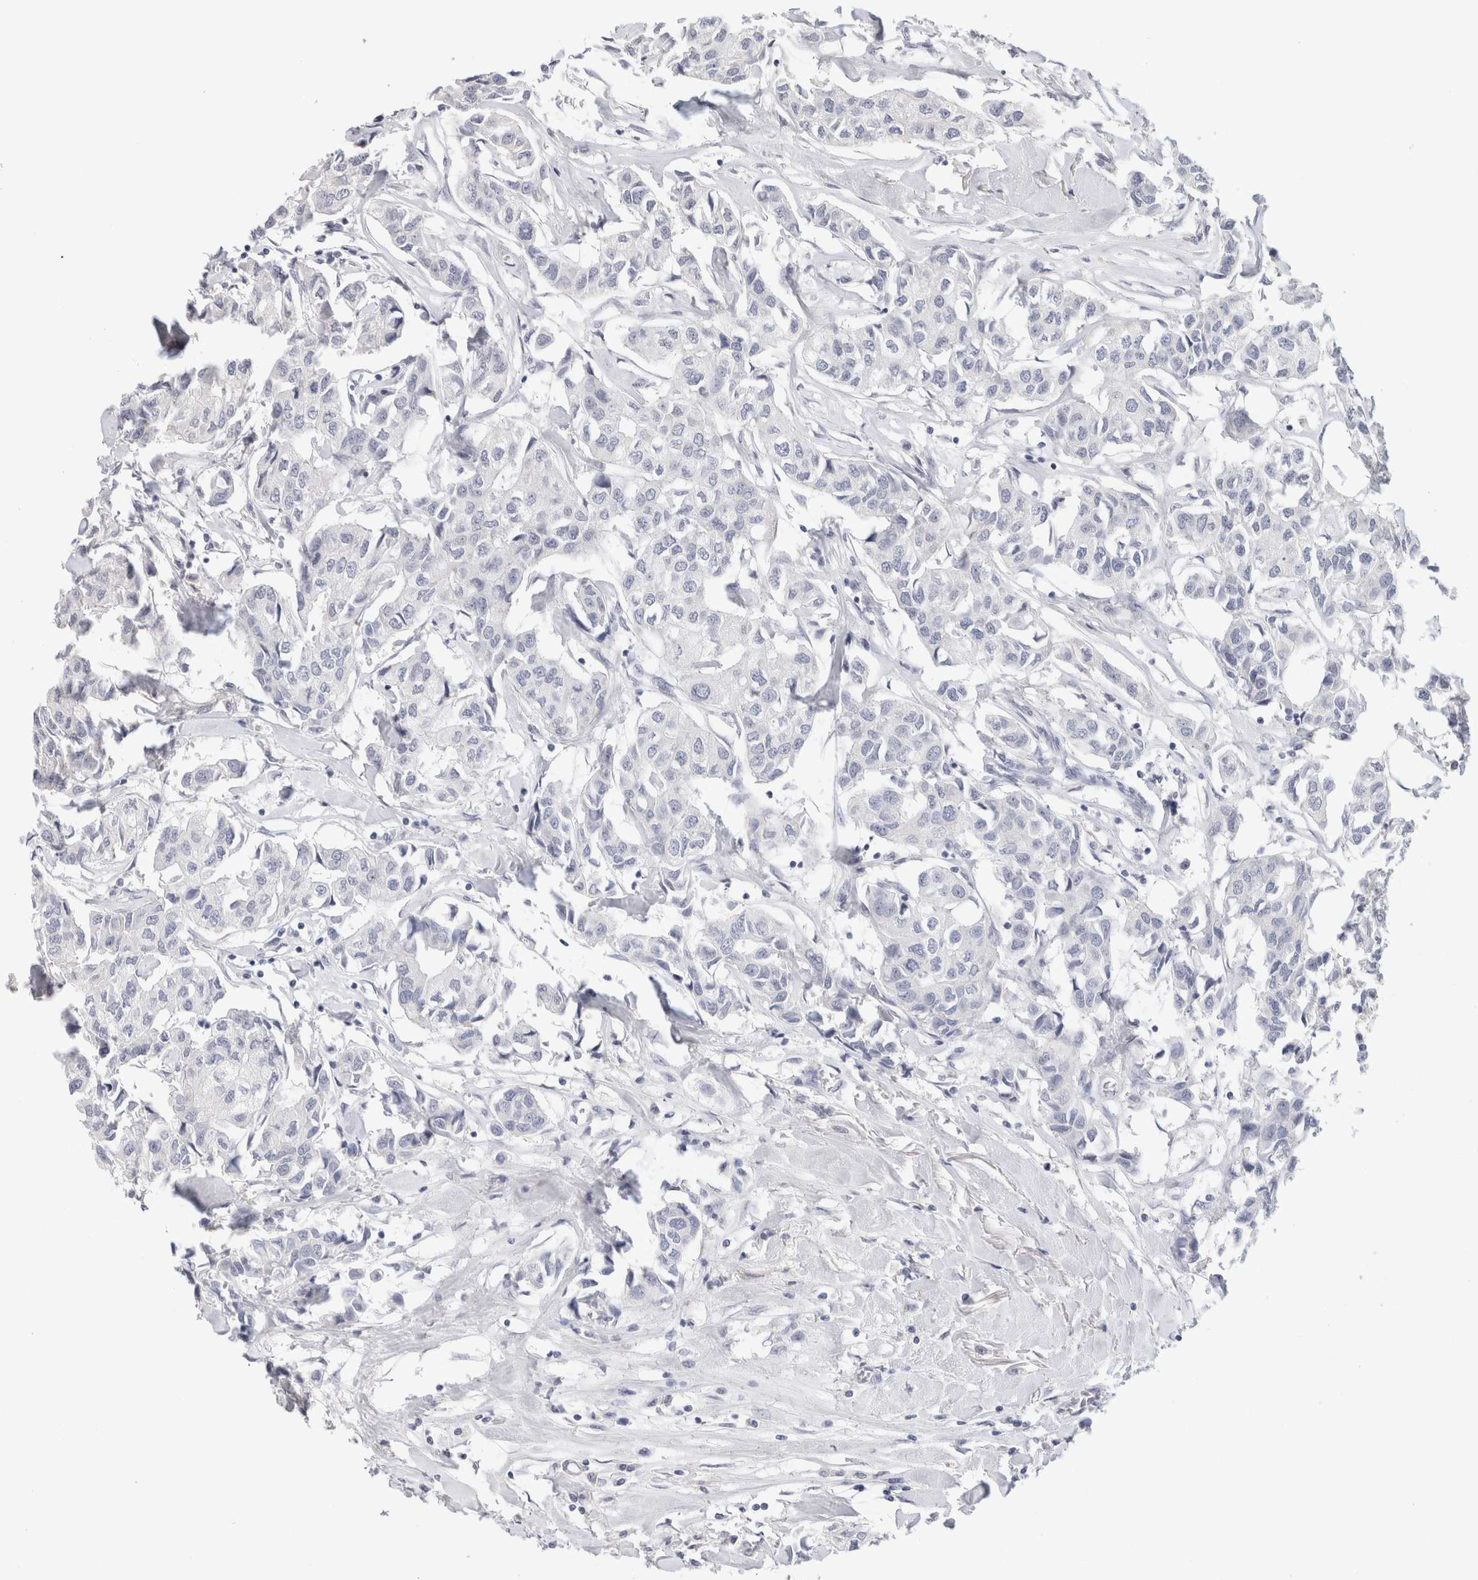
{"staining": {"intensity": "negative", "quantity": "none", "location": "none"}, "tissue": "breast cancer", "cell_type": "Tumor cells", "image_type": "cancer", "snomed": [{"axis": "morphology", "description": "Duct carcinoma"}, {"axis": "topography", "description": "Breast"}], "caption": "The micrograph shows no significant positivity in tumor cells of breast cancer.", "gene": "CHRM4", "patient": {"sex": "female", "age": 80}}